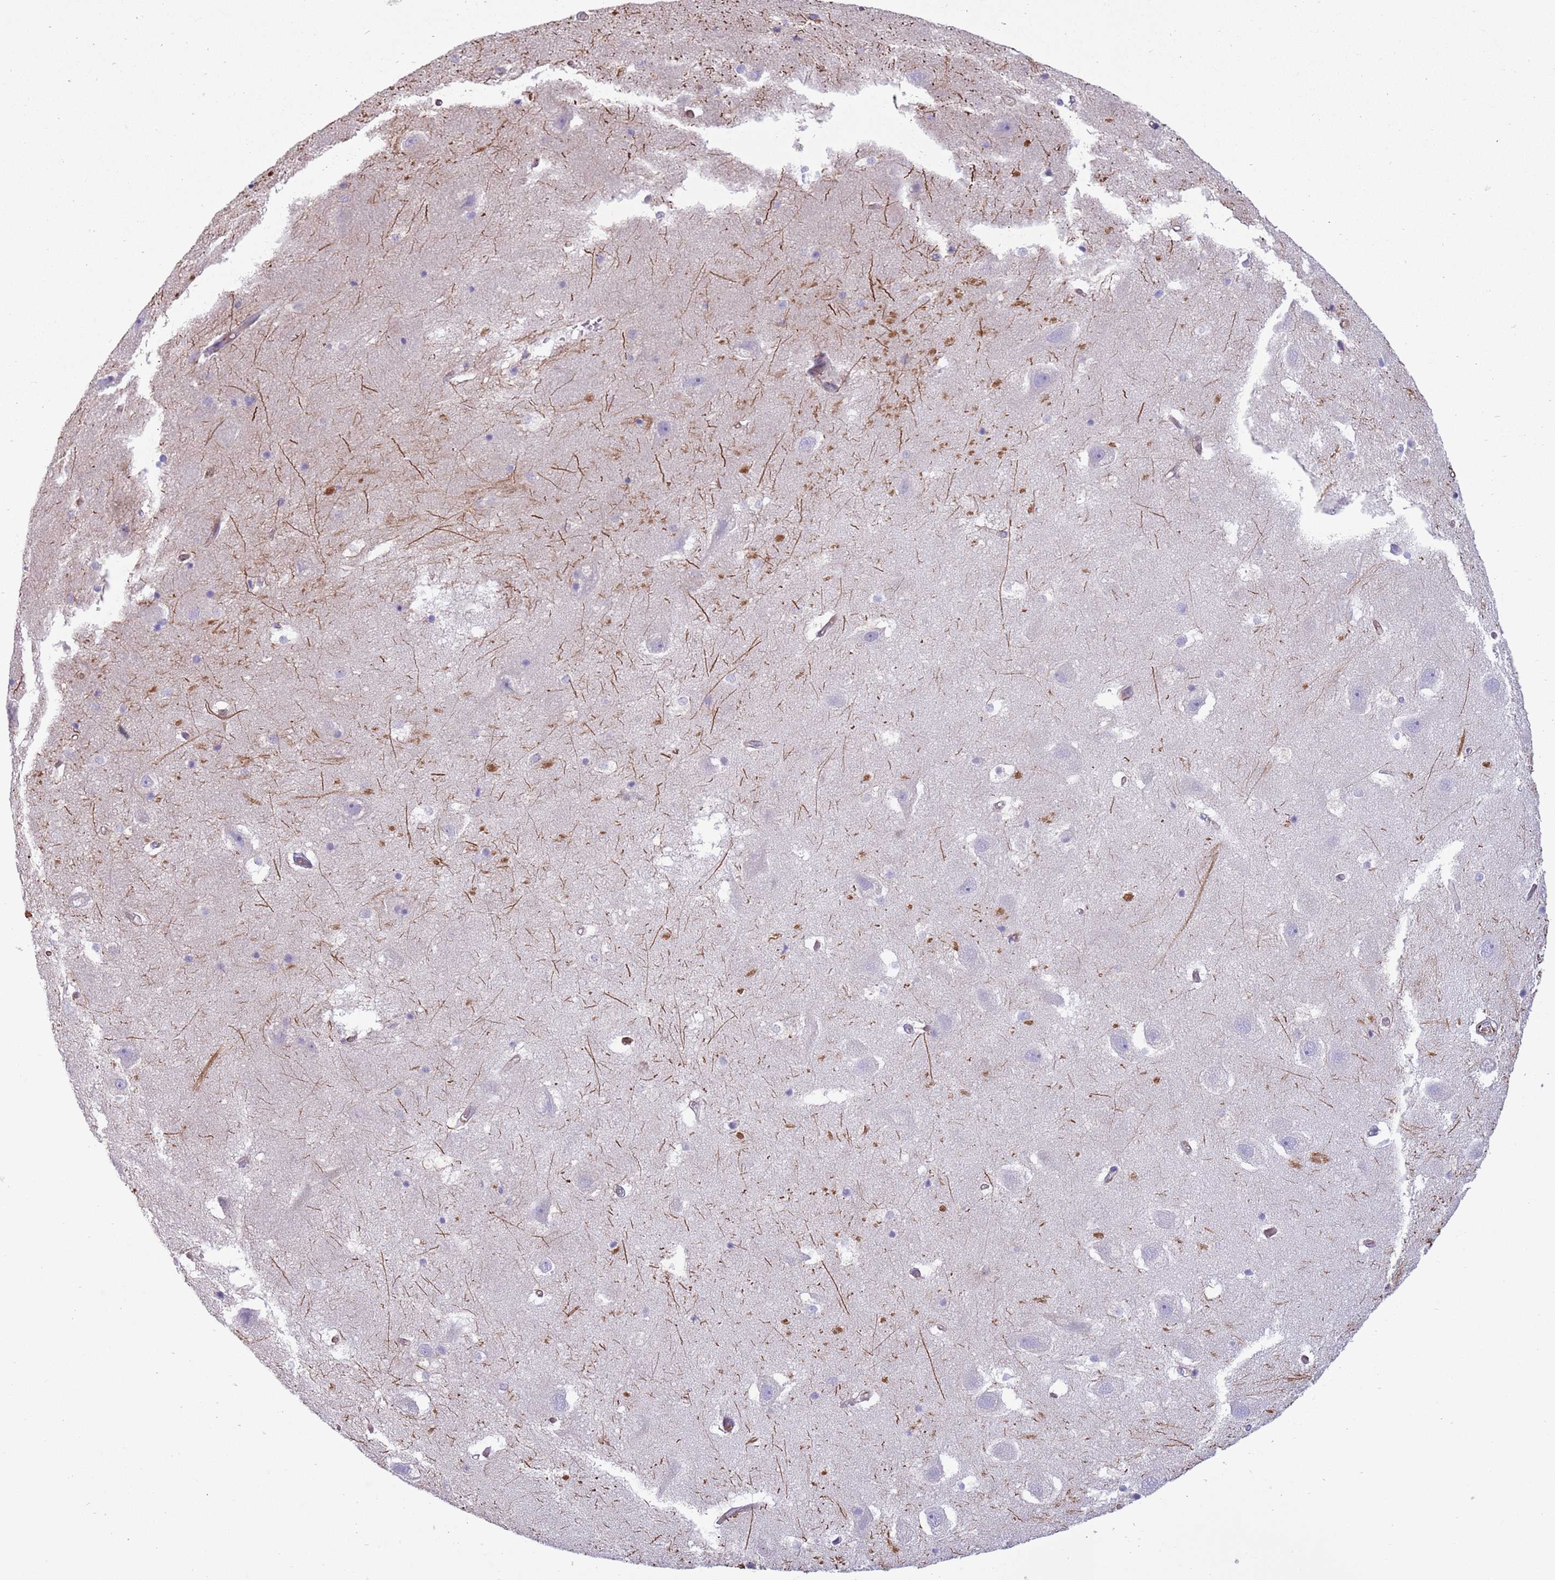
{"staining": {"intensity": "weak", "quantity": "<25%", "location": "cytoplasmic/membranous"}, "tissue": "hippocampus", "cell_type": "Glial cells", "image_type": "normal", "snomed": [{"axis": "morphology", "description": "Normal tissue, NOS"}, {"axis": "topography", "description": "Hippocampus"}], "caption": "This is a histopathology image of immunohistochemistry (IHC) staining of benign hippocampus, which shows no expression in glial cells.", "gene": "MOGAT1", "patient": {"sex": "female", "age": 52}}